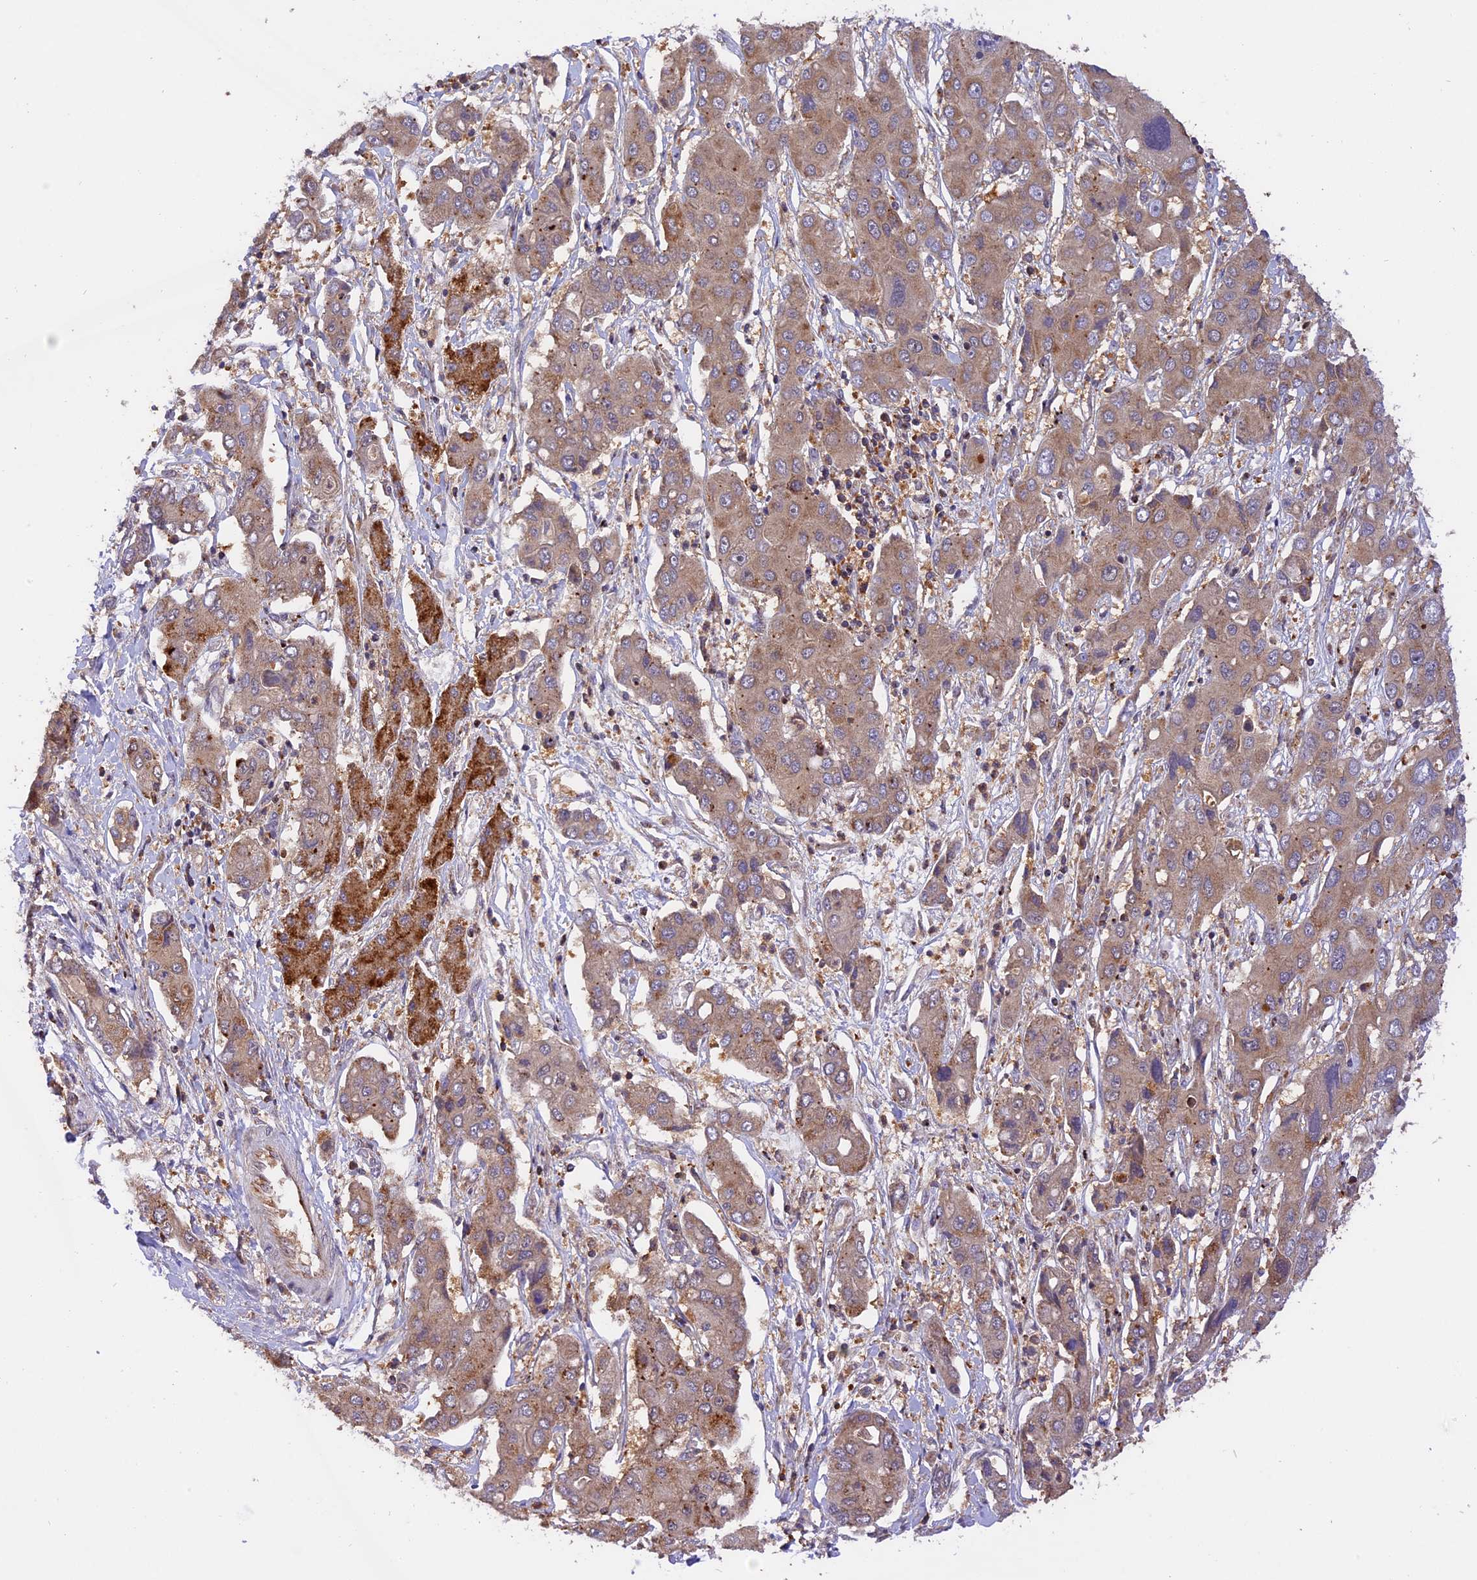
{"staining": {"intensity": "moderate", "quantity": "25%-75%", "location": "cytoplasmic/membranous"}, "tissue": "liver cancer", "cell_type": "Tumor cells", "image_type": "cancer", "snomed": [{"axis": "morphology", "description": "Cholangiocarcinoma"}, {"axis": "topography", "description": "Liver"}], "caption": "Immunohistochemistry (IHC) histopathology image of neoplastic tissue: liver cholangiocarcinoma stained using immunohistochemistry (IHC) reveals medium levels of moderate protein expression localized specifically in the cytoplasmic/membranous of tumor cells, appearing as a cytoplasmic/membranous brown color.", "gene": "PEX3", "patient": {"sex": "male", "age": 67}}